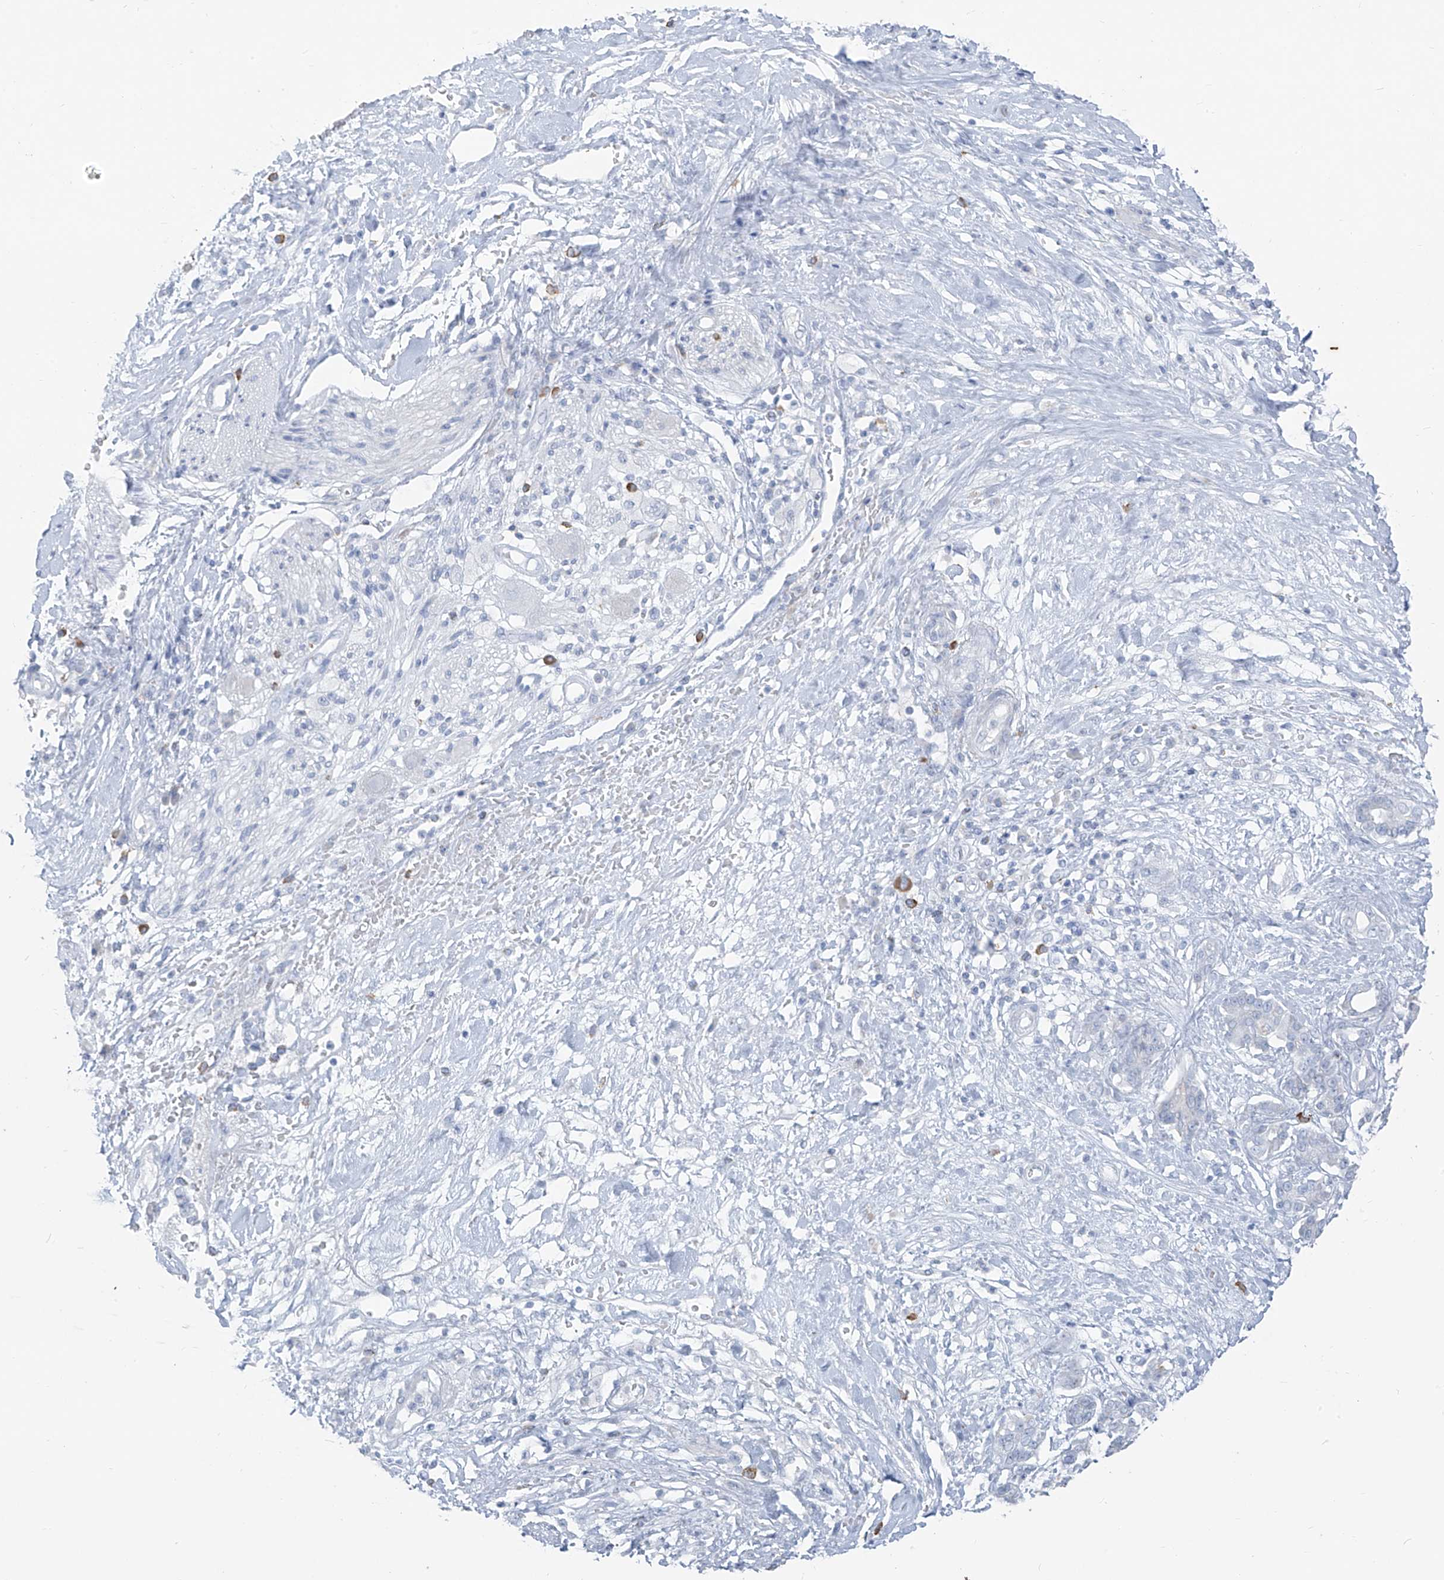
{"staining": {"intensity": "negative", "quantity": "none", "location": "none"}, "tissue": "pancreatic cancer", "cell_type": "Tumor cells", "image_type": "cancer", "snomed": [{"axis": "morphology", "description": "Adenocarcinoma, NOS"}, {"axis": "topography", "description": "Pancreas"}], "caption": "Immunohistochemical staining of adenocarcinoma (pancreatic) reveals no significant staining in tumor cells.", "gene": "CX3CR1", "patient": {"sex": "female", "age": 56}}